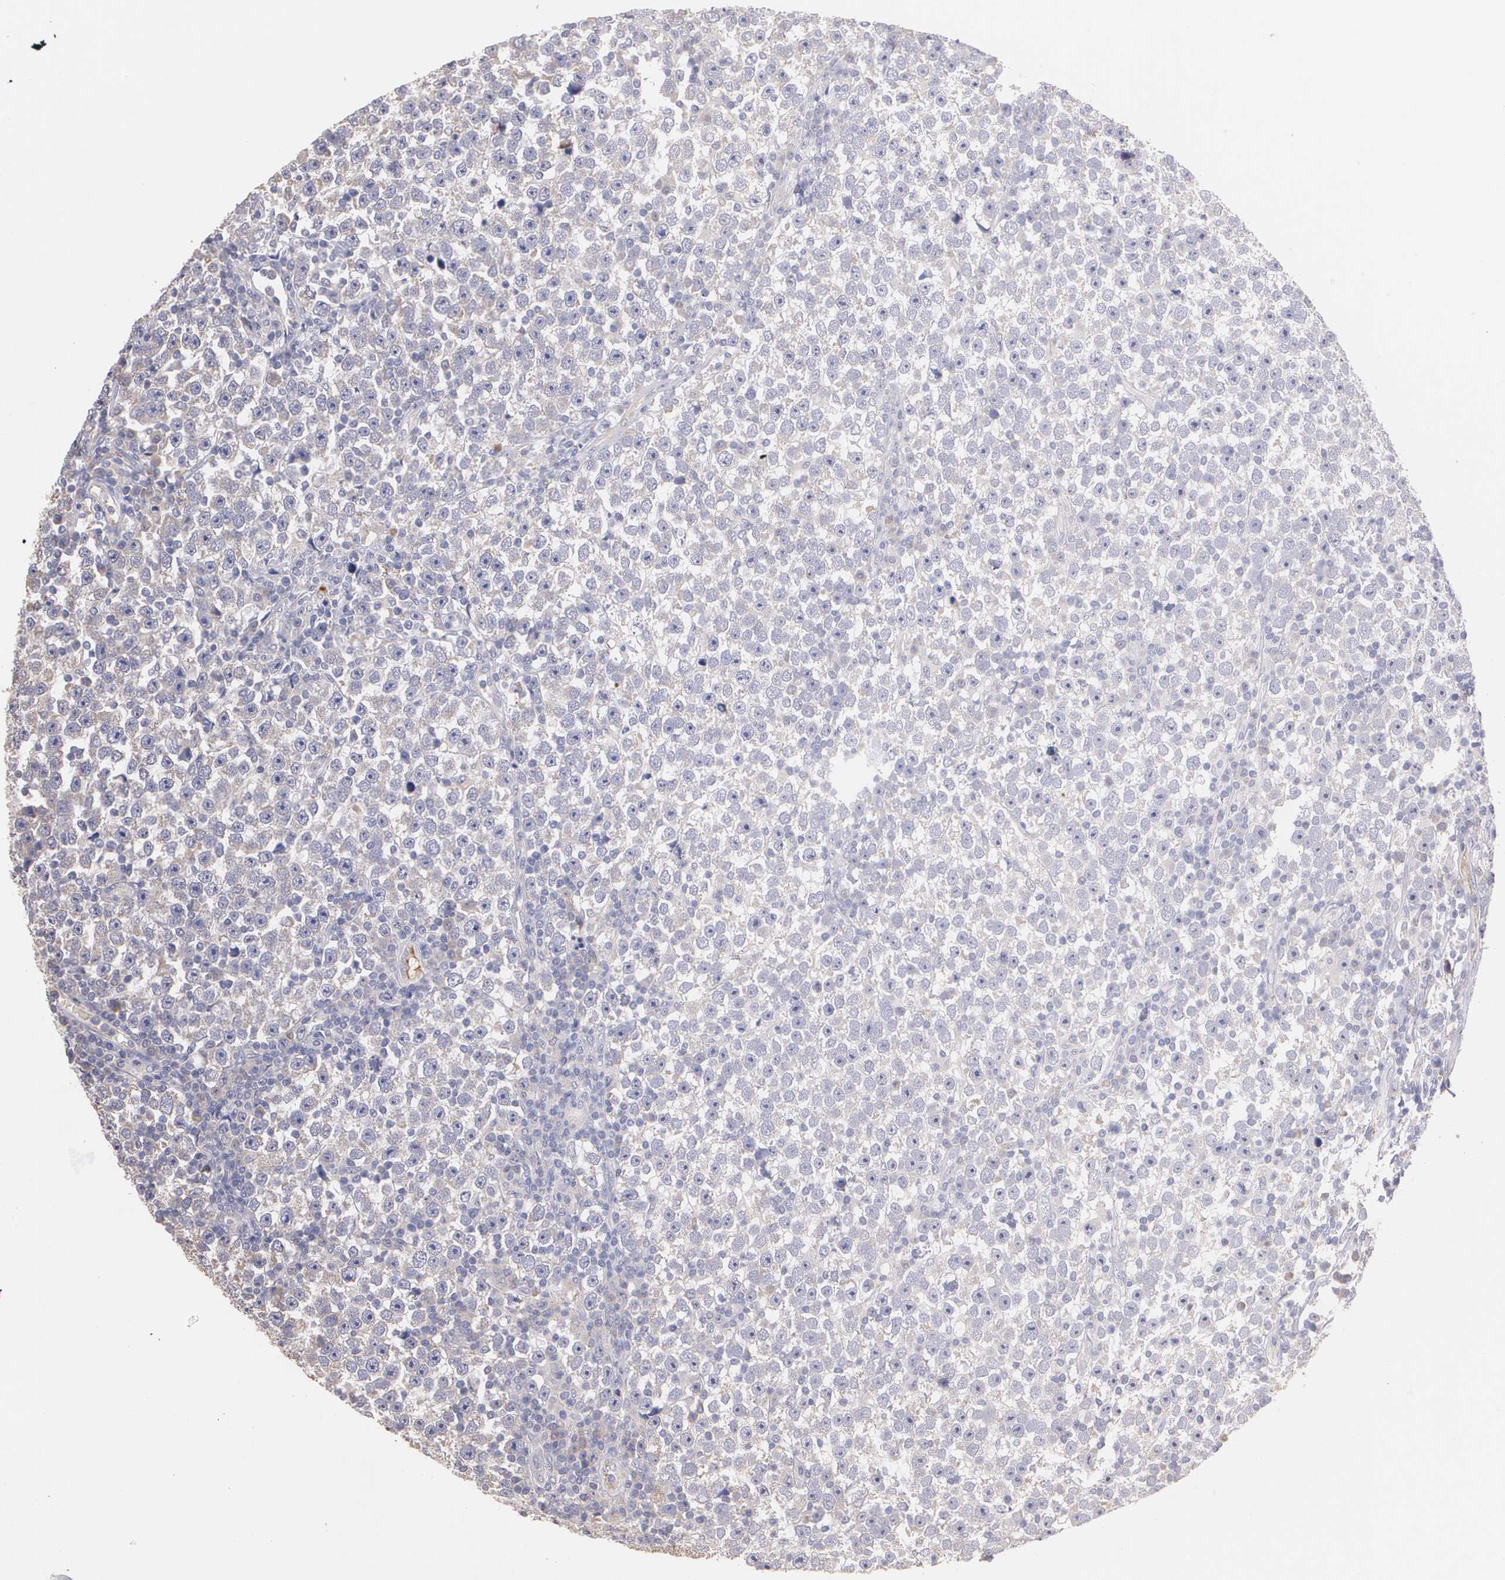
{"staining": {"intensity": "weak", "quantity": "<25%", "location": "cytoplasmic/membranous"}, "tissue": "testis cancer", "cell_type": "Tumor cells", "image_type": "cancer", "snomed": [{"axis": "morphology", "description": "Seminoma, NOS"}, {"axis": "topography", "description": "Testis"}], "caption": "The micrograph displays no staining of tumor cells in testis cancer.", "gene": "AMBP", "patient": {"sex": "male", "age": 43}}